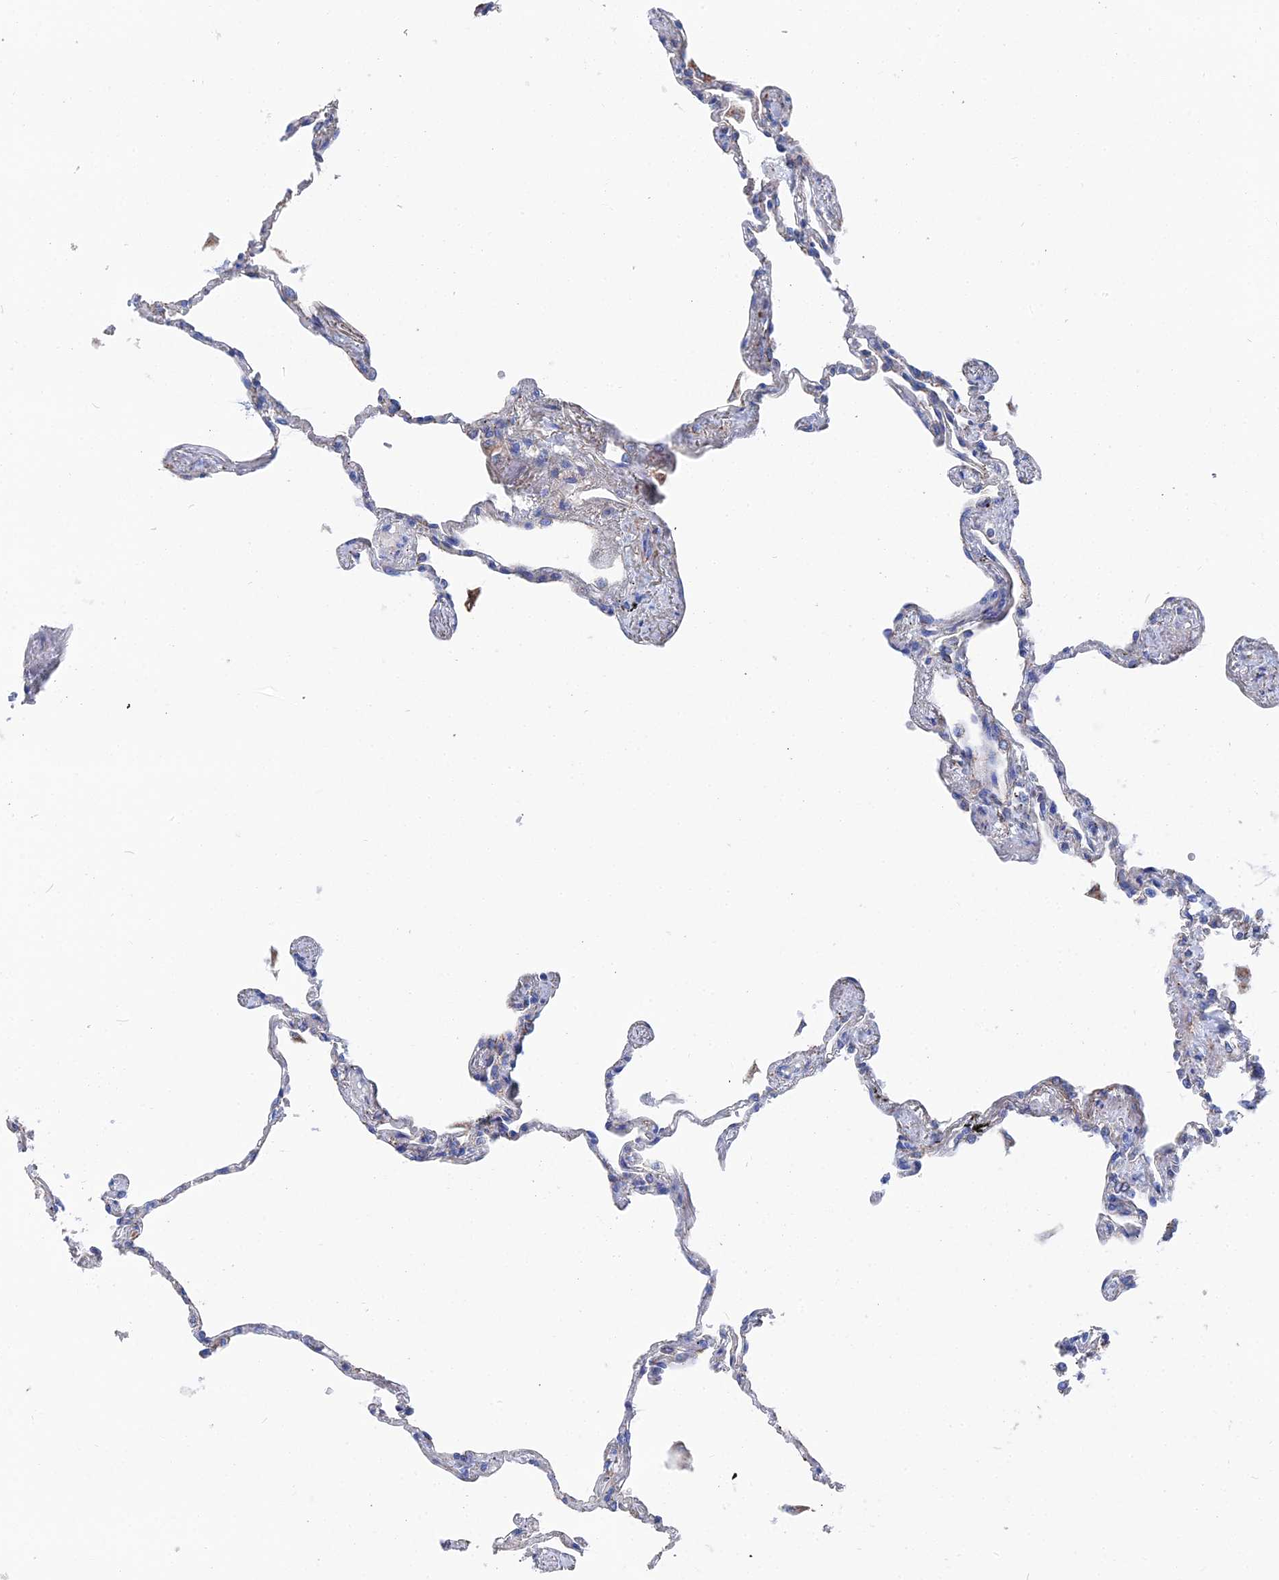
{"staining": {"intensity": "negative", "quantity": "none", "location": "none"}, "tissue": "lung", "cell_type": "Alveolar cells", "image_type": "normal", "snomed": [{"axis": "morphology", "description": "Normal tissue, NOS"}, {"axis": "topography", "description": "Lung"}], "caption": "Histopathology image shows no protein expression in alveolar cells of unremarkable lung. (DAB (3,3'-diaminobenzidine) immunohistochemistry, high magnification).", "gene": "IFT80", "patient": {"sex": "female", "age": 67}}